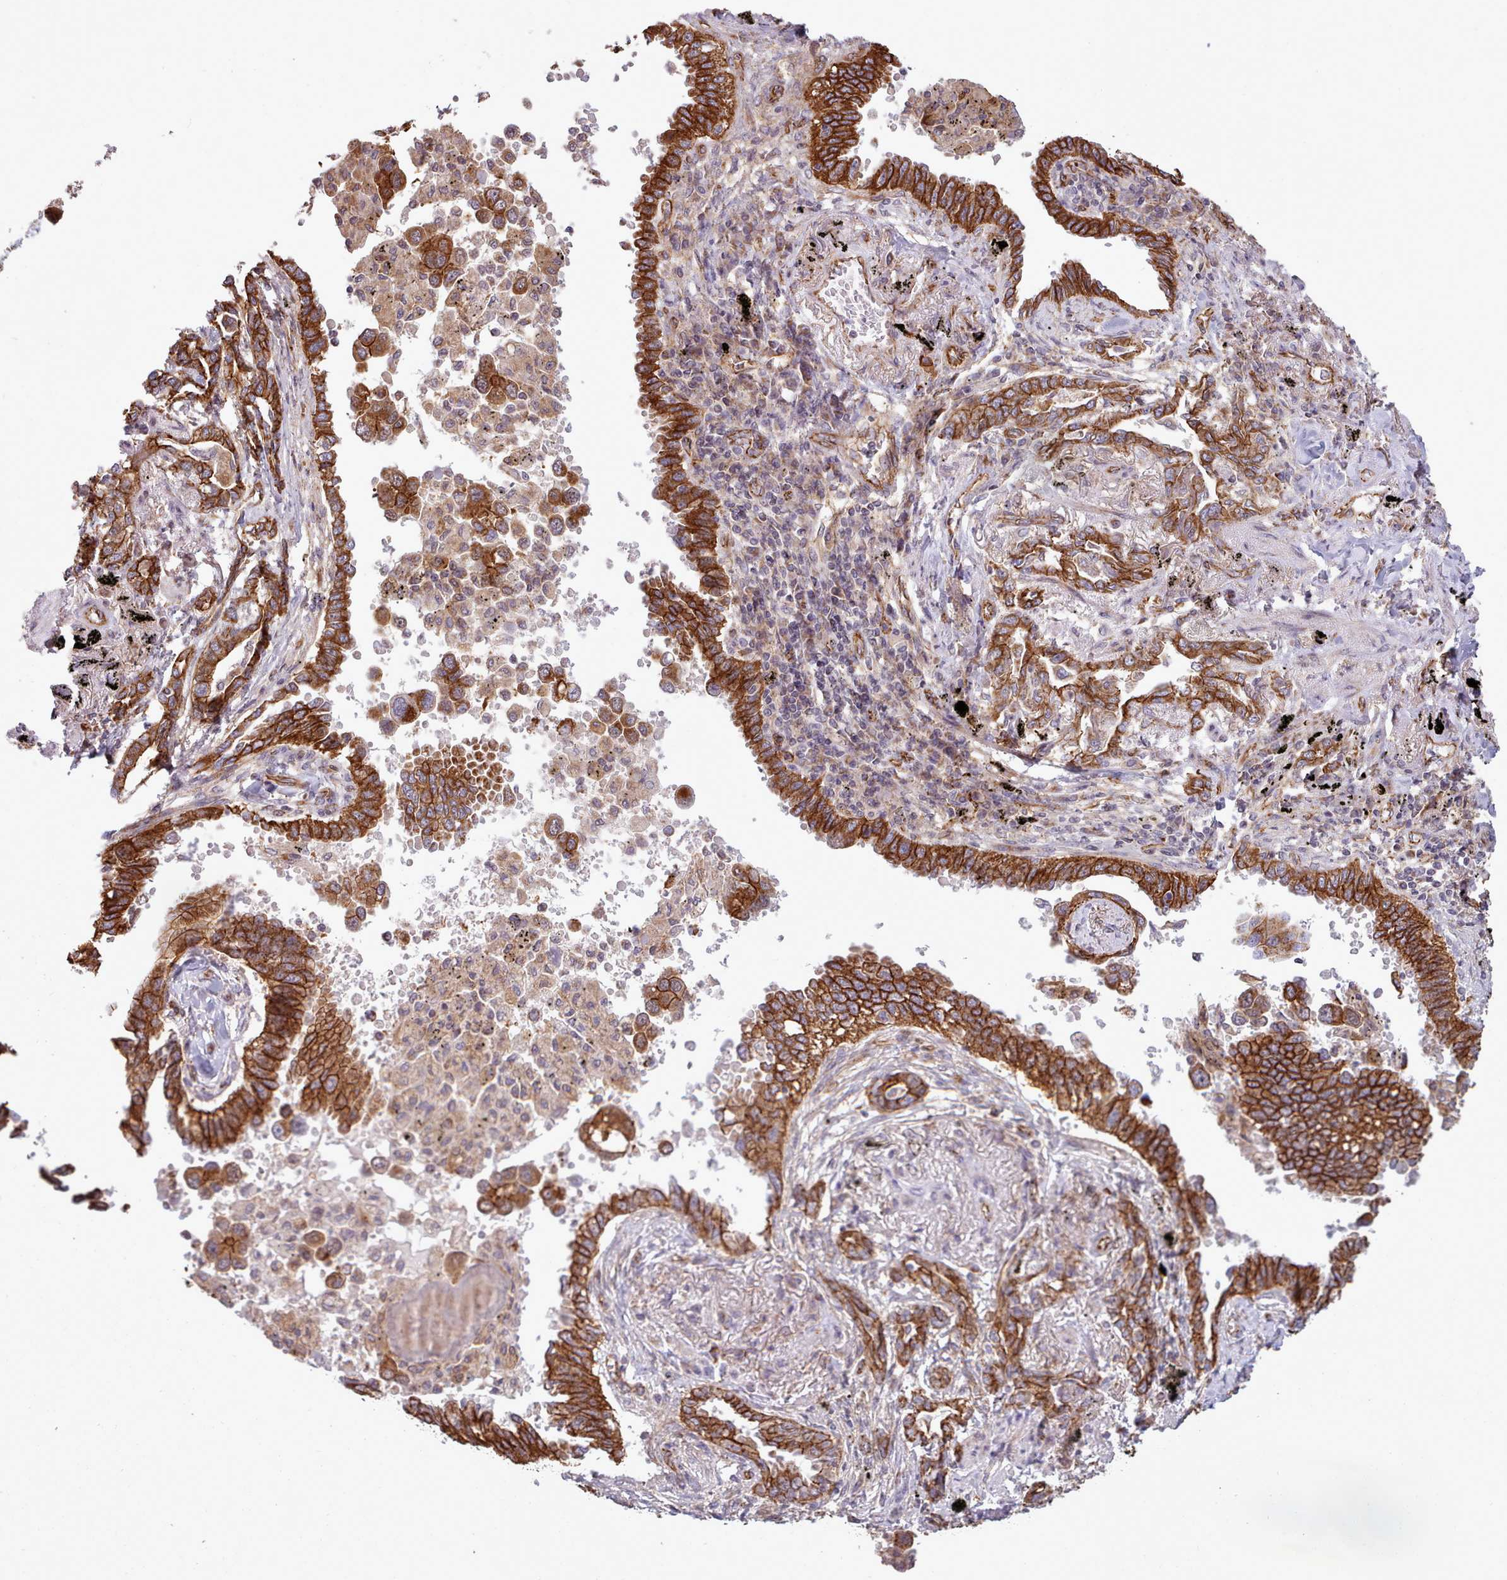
{"staining": {"intensity": "strong", "quantity": ">75%", "location": "cytoplasmic/membranous"}, "tissue": "lung cancer", "cell_type": "Tumor cells", "image_type": "cancer", "snomed": [{"axis": "morphology", "description": "Adenocarcinoma, NOS"}, {"axis": "topography", "description": "Lung"}], "caption": "Immunohistochemical staining of human lung cancer (adenocarcinoma) displays strong cytoplasmic/membranous protein expression in approximately >75% of tumor cells.", "gene": "MRPL46", "patient": {"sex": "male", "age": 67}}